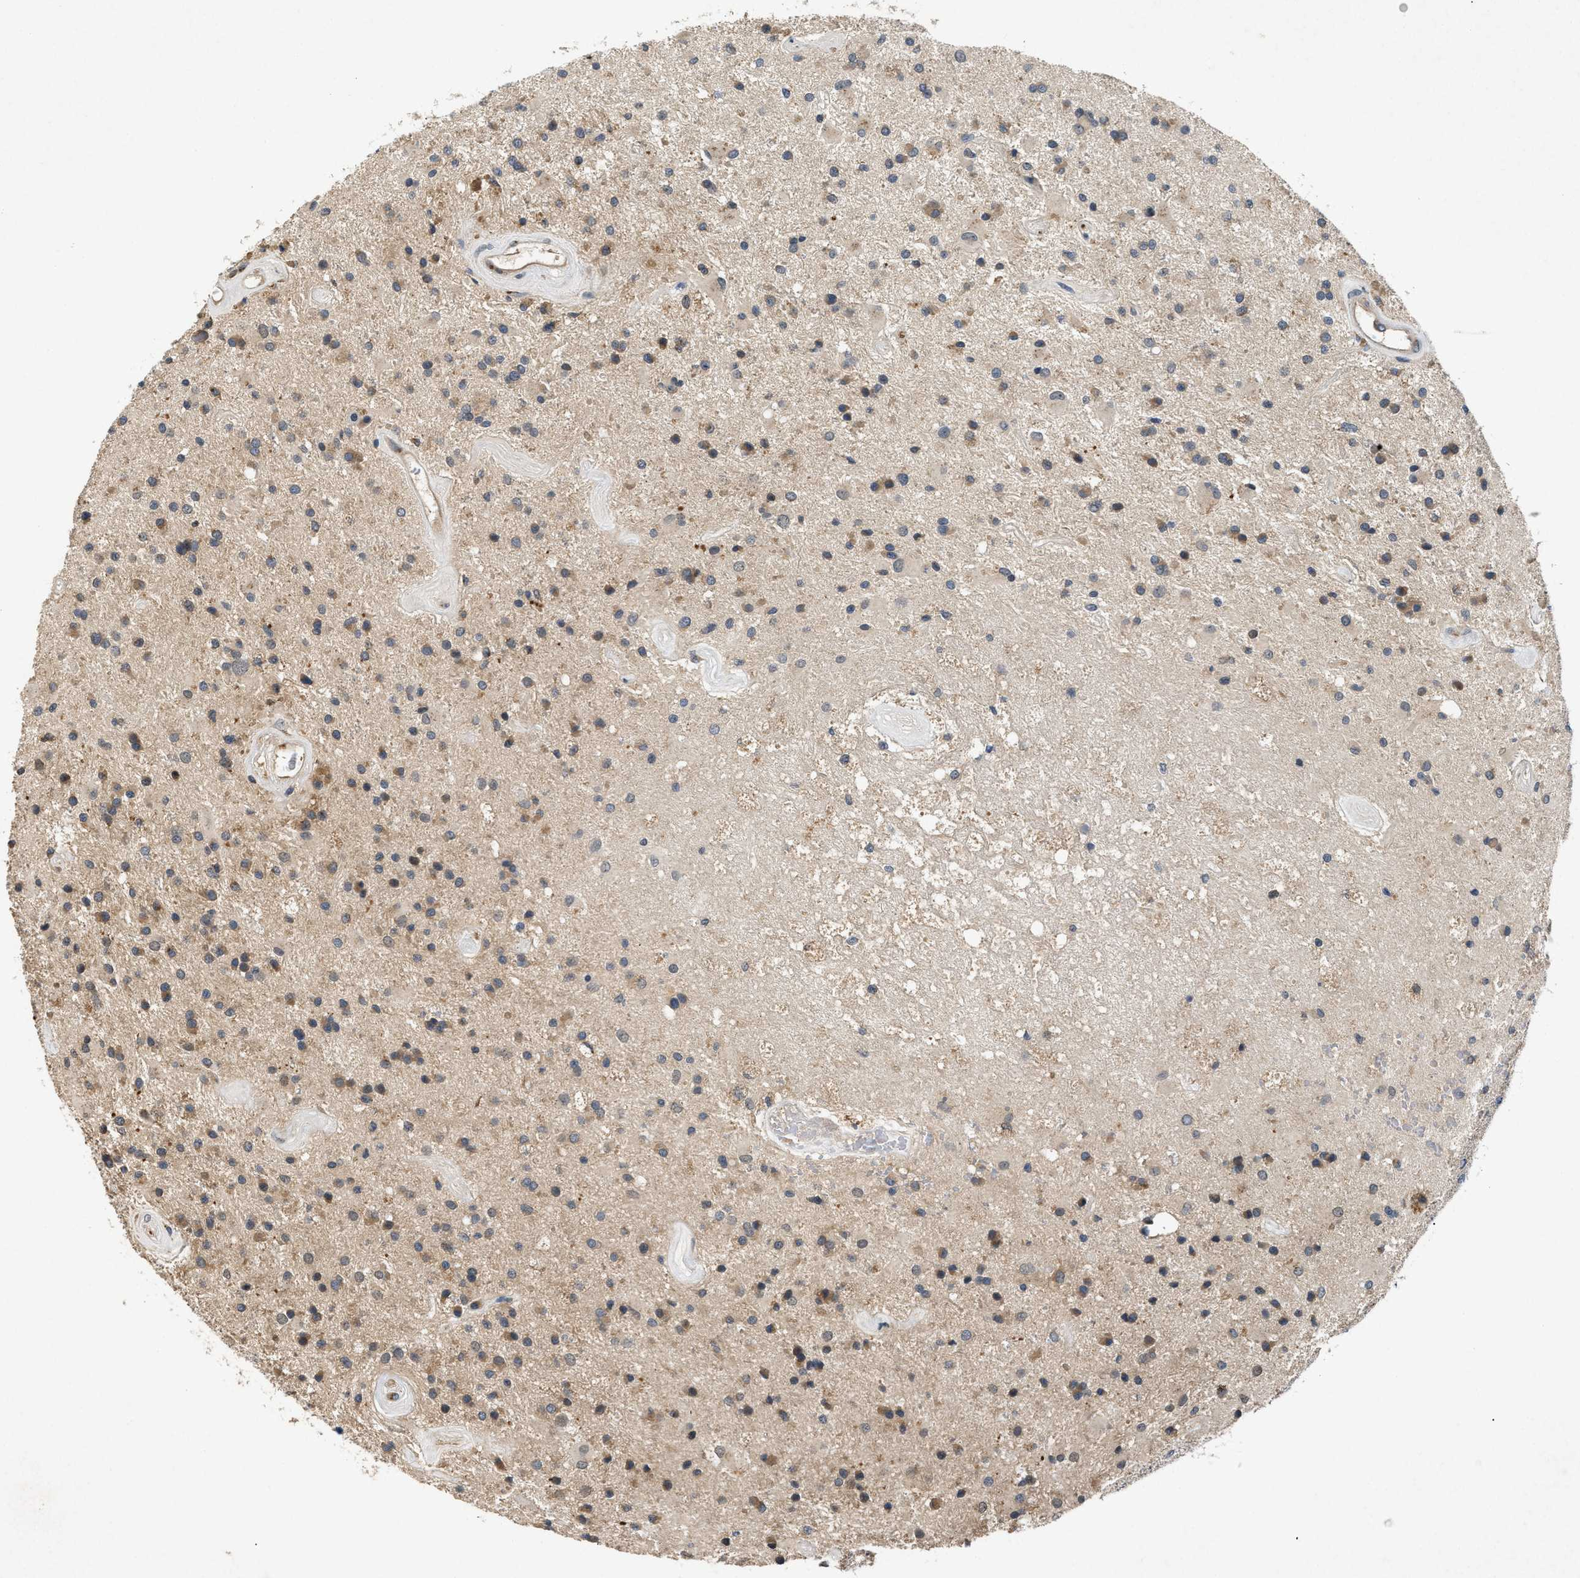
{"staining": {"intensity": "weak", "quantity": "<25%", "location": "cytoplasmic/membranous"}, "tissue": "glioma", "cell_type": "Tumor cells", "image_type": "cancer", "snomed": [{"axis": "morphology", "description": "Glioma, malignant, Low grade"}, {"axis": "topography", "description": "Brain"}], "caption": "This is a image of immunohistochemistry staining of glioma, which shows no positivity in tumor cells.", "gene": "CHUK", "patient": {"sex": "male", "age": 58}}